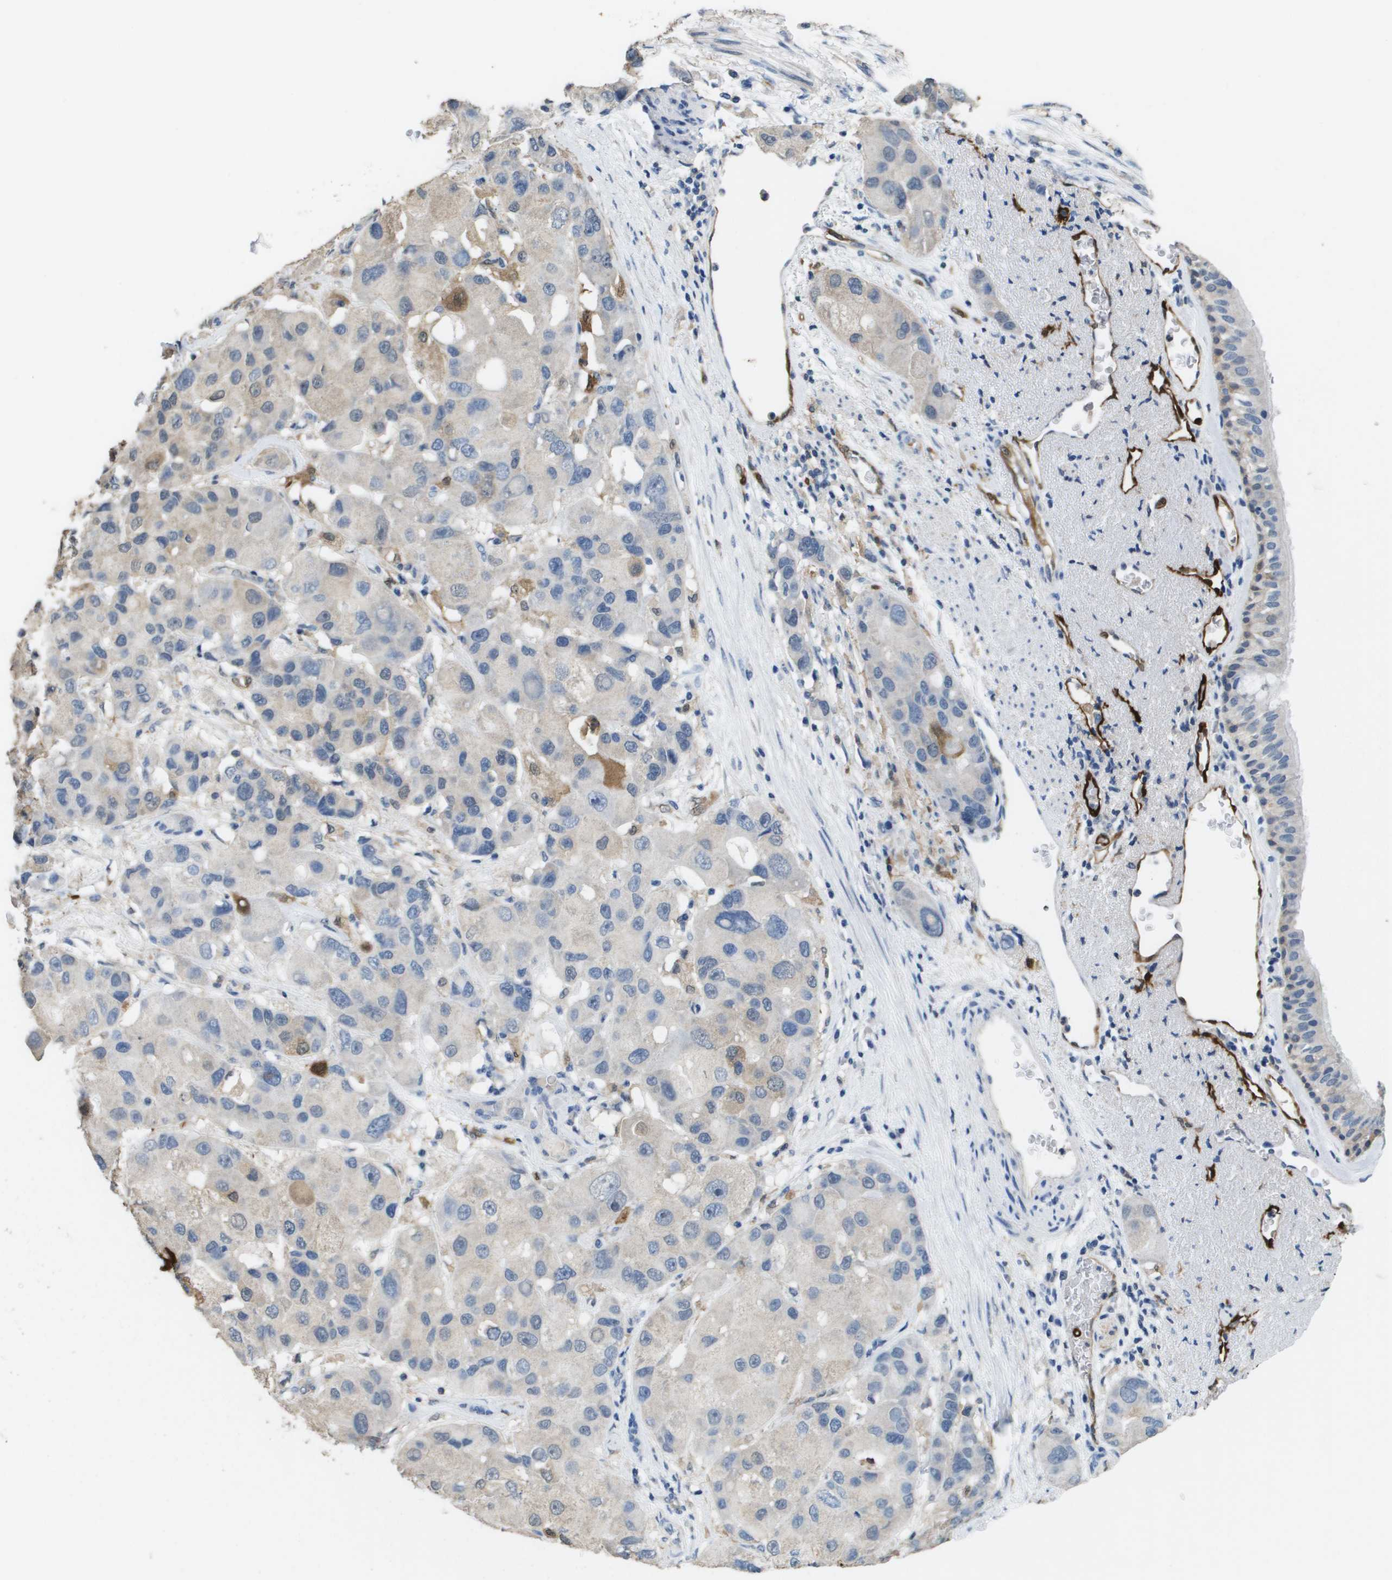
{"staining": {"intensity": "negative", "quantity": "none", "location": "none"}, "tissue": "bronchus", "cell_type": "Respiratory epithelial cells", "image_type": "normal", "snomed": [{"axis": "morphology", "description": "Normal tissue, NOS"}, {"axis": "morphology", "description": "Adenocarcinoma, NOS"}, {"axis": "morphology", "description": "Adenocarcinoma, metastatic, NOS"}, {"axis": "topography", "description": "Lymph node"}, {"axis": "topography", "description": "Bronchus"}, {"axis": "topography", "description": "Lung"}], "caption": "This image is of unremarkable bronchus stained with immunohistochemistry (IHC) to label a protein in brown with the nuclei are counter-stained blue. There is no staining in respiratory epithelial cells.", "gene": "FABP5", "patient": {"sex": "female", "age": 54}}